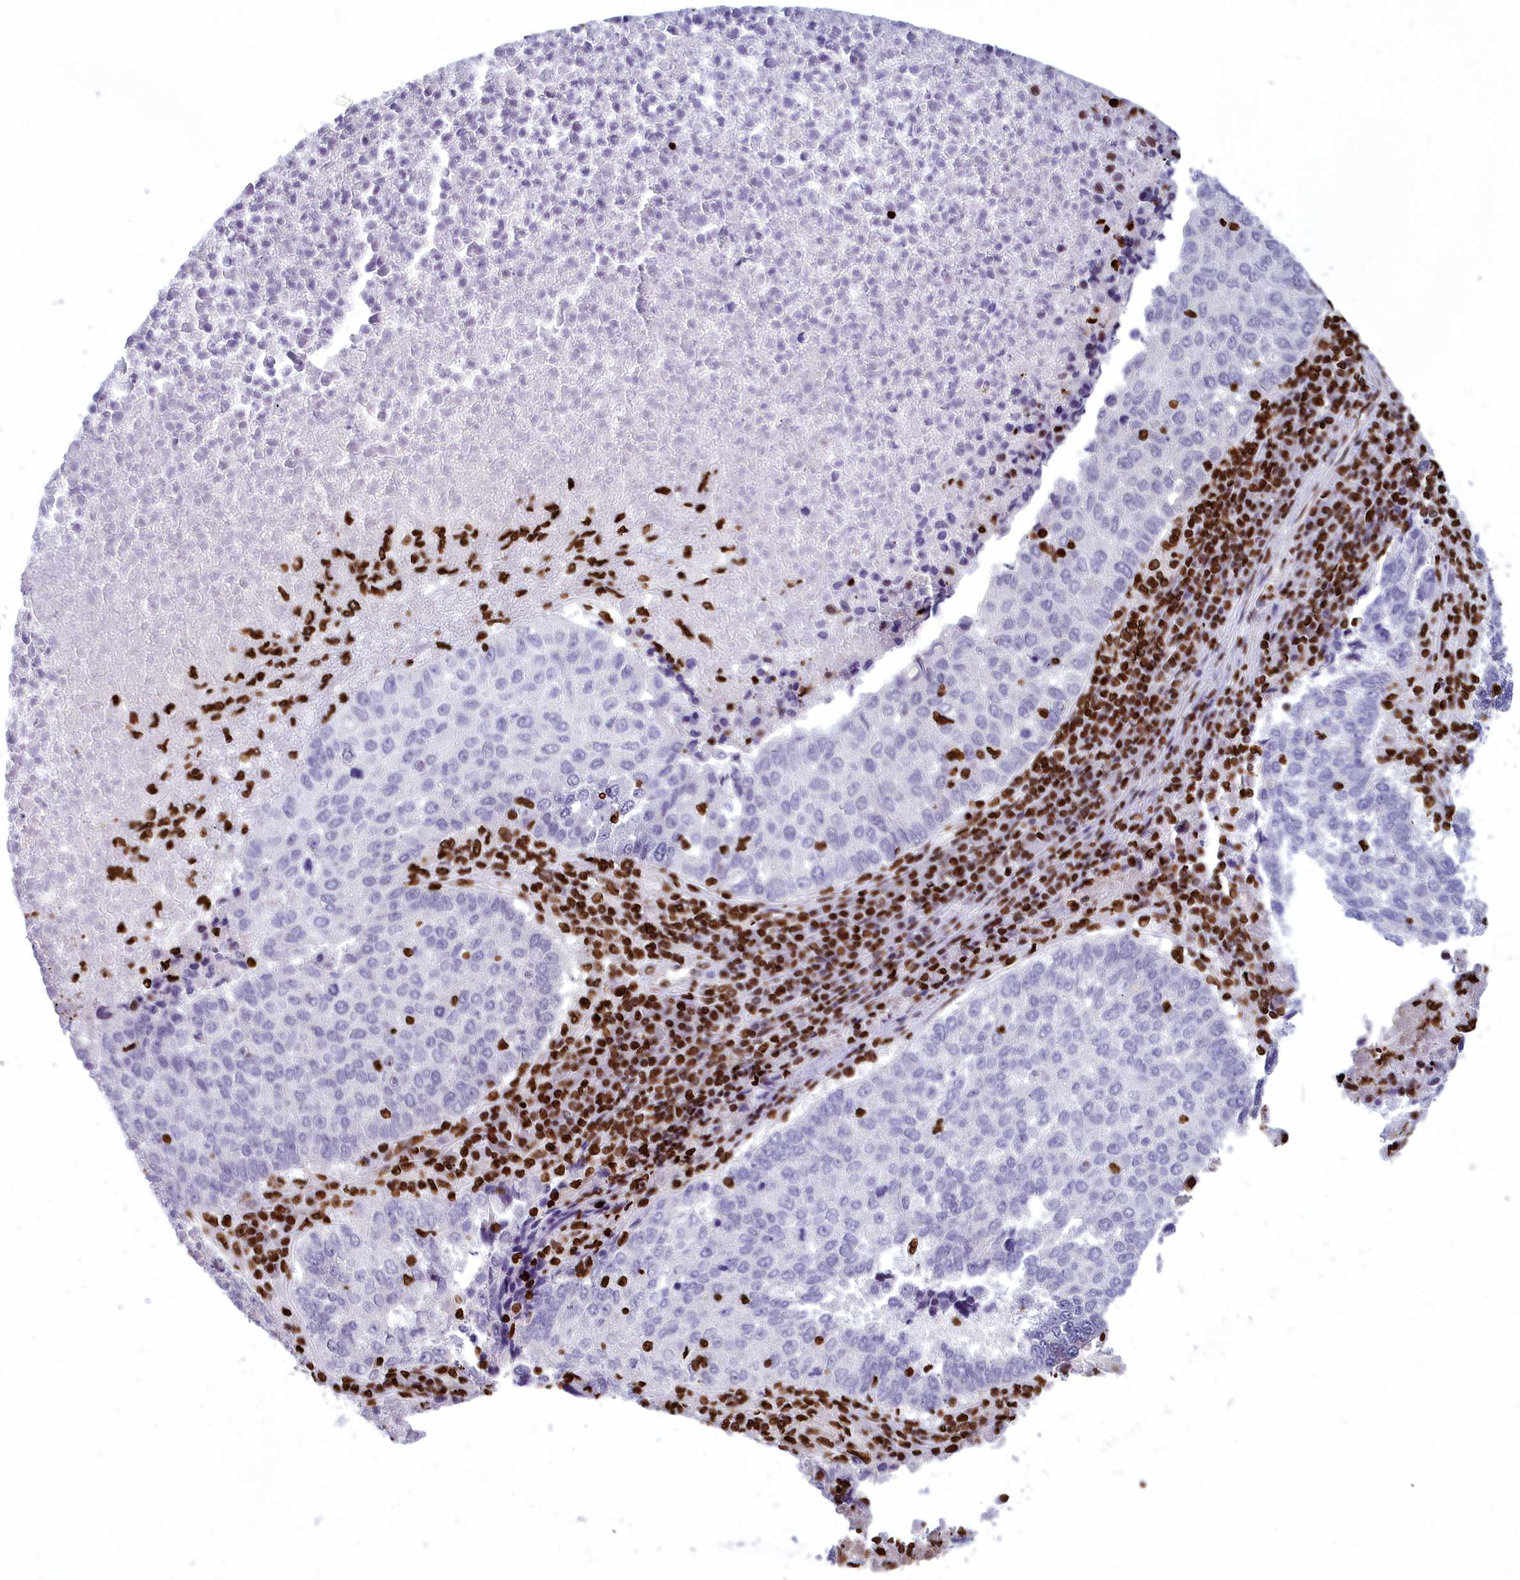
{"staining": {"intensity": "negative", "quantity": "none", "location": "none"}, "tissue": "lung cancer", "cell_type": "Tumor cells", "image_type": "cancer", "snomed": [{"axis": "morphology", "description": "Squamous cell carcinoma, NOS"}, {"axis": "topography", "description": "Lung"}], "caption": "Lung cancer was stained to show a protein in brown. There is no significant expression in tumor cells. The staining was performed using DAB (3,3'-diaminobenzidine) to visualize the protein expression in brown, while the nuclei were stained in blue with hematoxylin (Magnification: 20x).", "gene": "AKAP17A", "patient": {"sex": "male", "age": 73}}